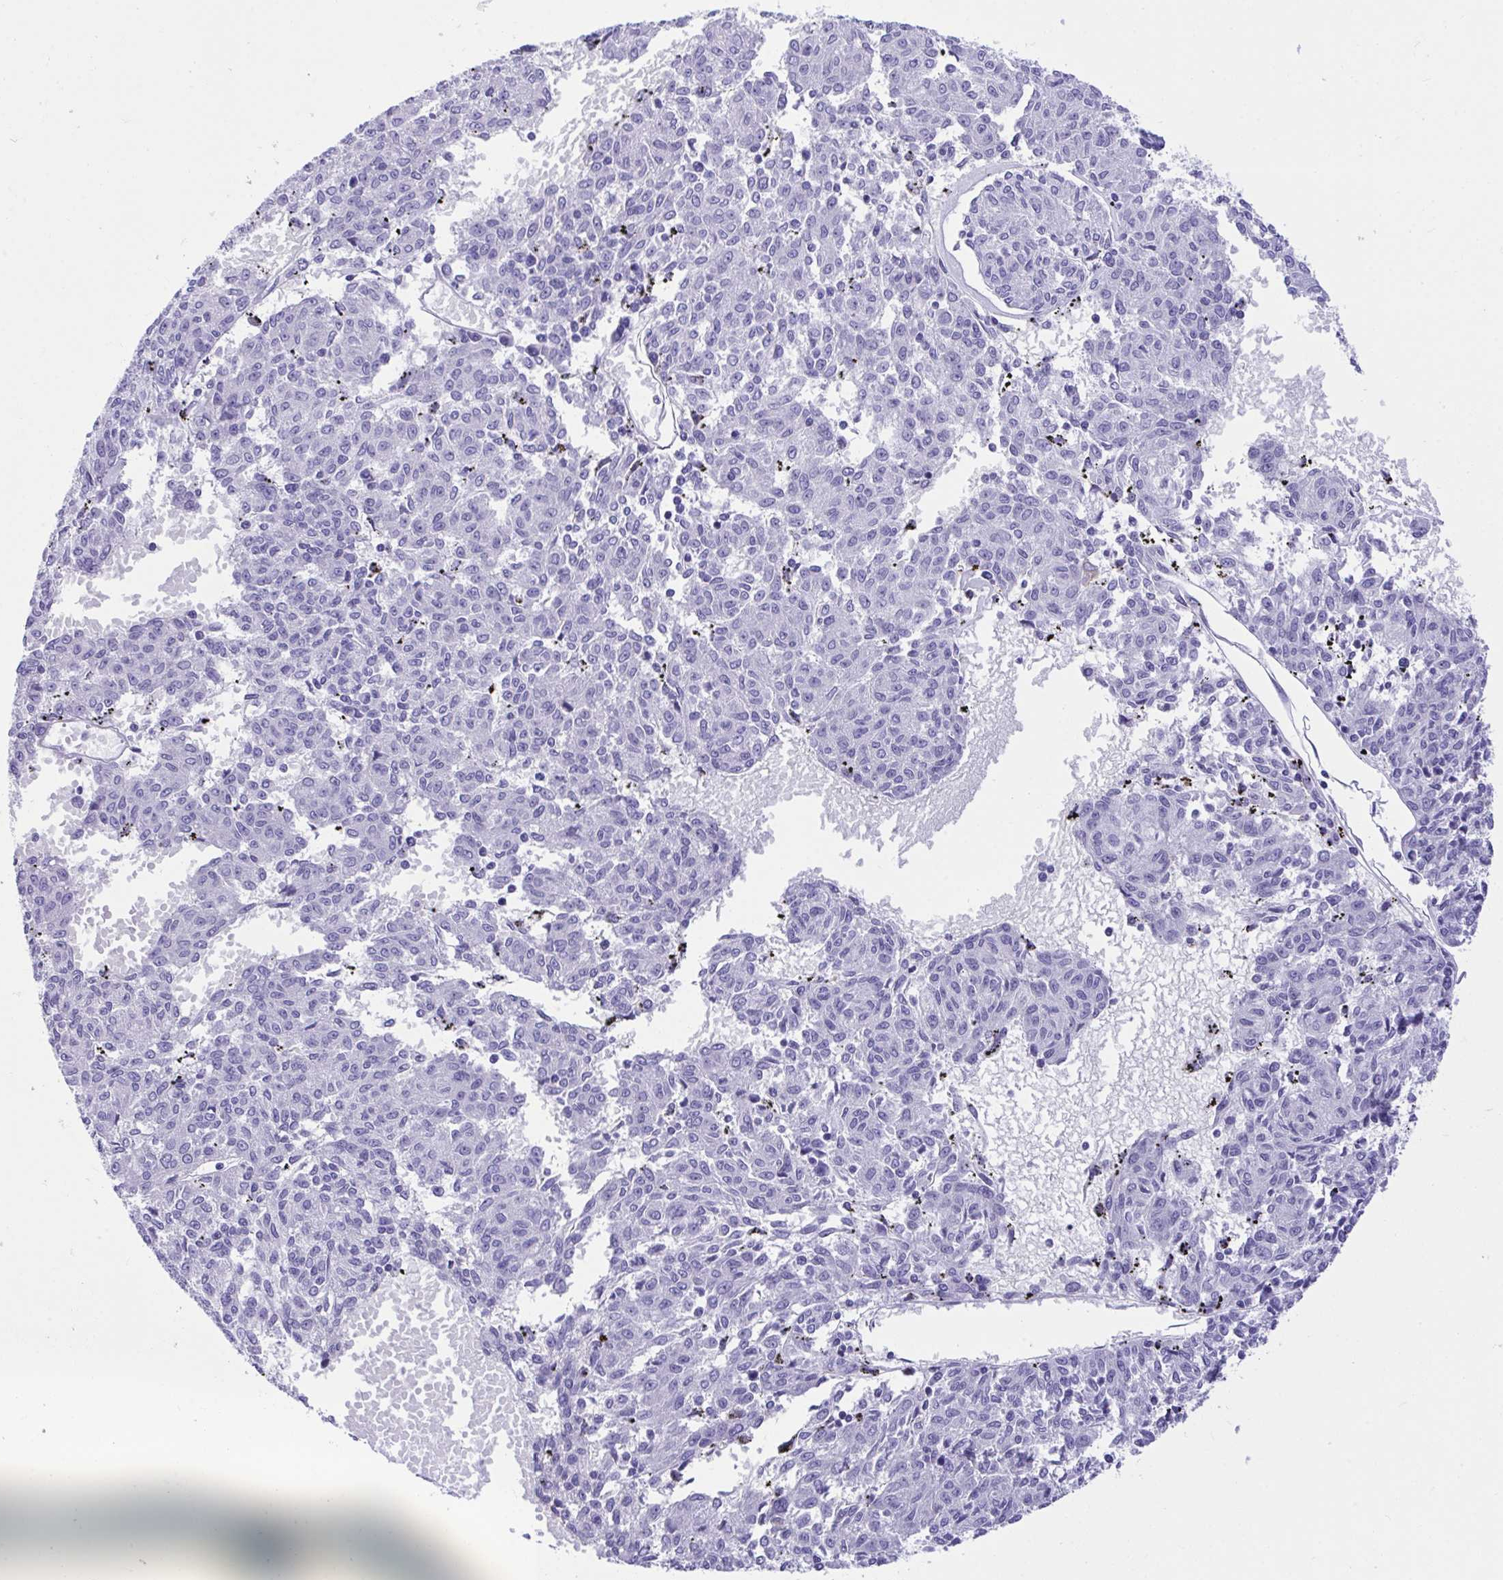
{"staining": {"intensity": "negative", "quantity": "none", "location": "none"}, "tissue": "melanoma", "cell_type": "Tumor cells", "image_type": "cancer", "snomed": [{"axis": "morphology", "description": "Malignant melanoma, NOS"}, {"axis": "topography", "description": "Skin"}], "caption": "A photomicrograph of malignant melanoma stained for a protein shows no brown staining in tumor cells.", "gene": "KCNN4", "patient": {"sex": "female", "age": 72}}